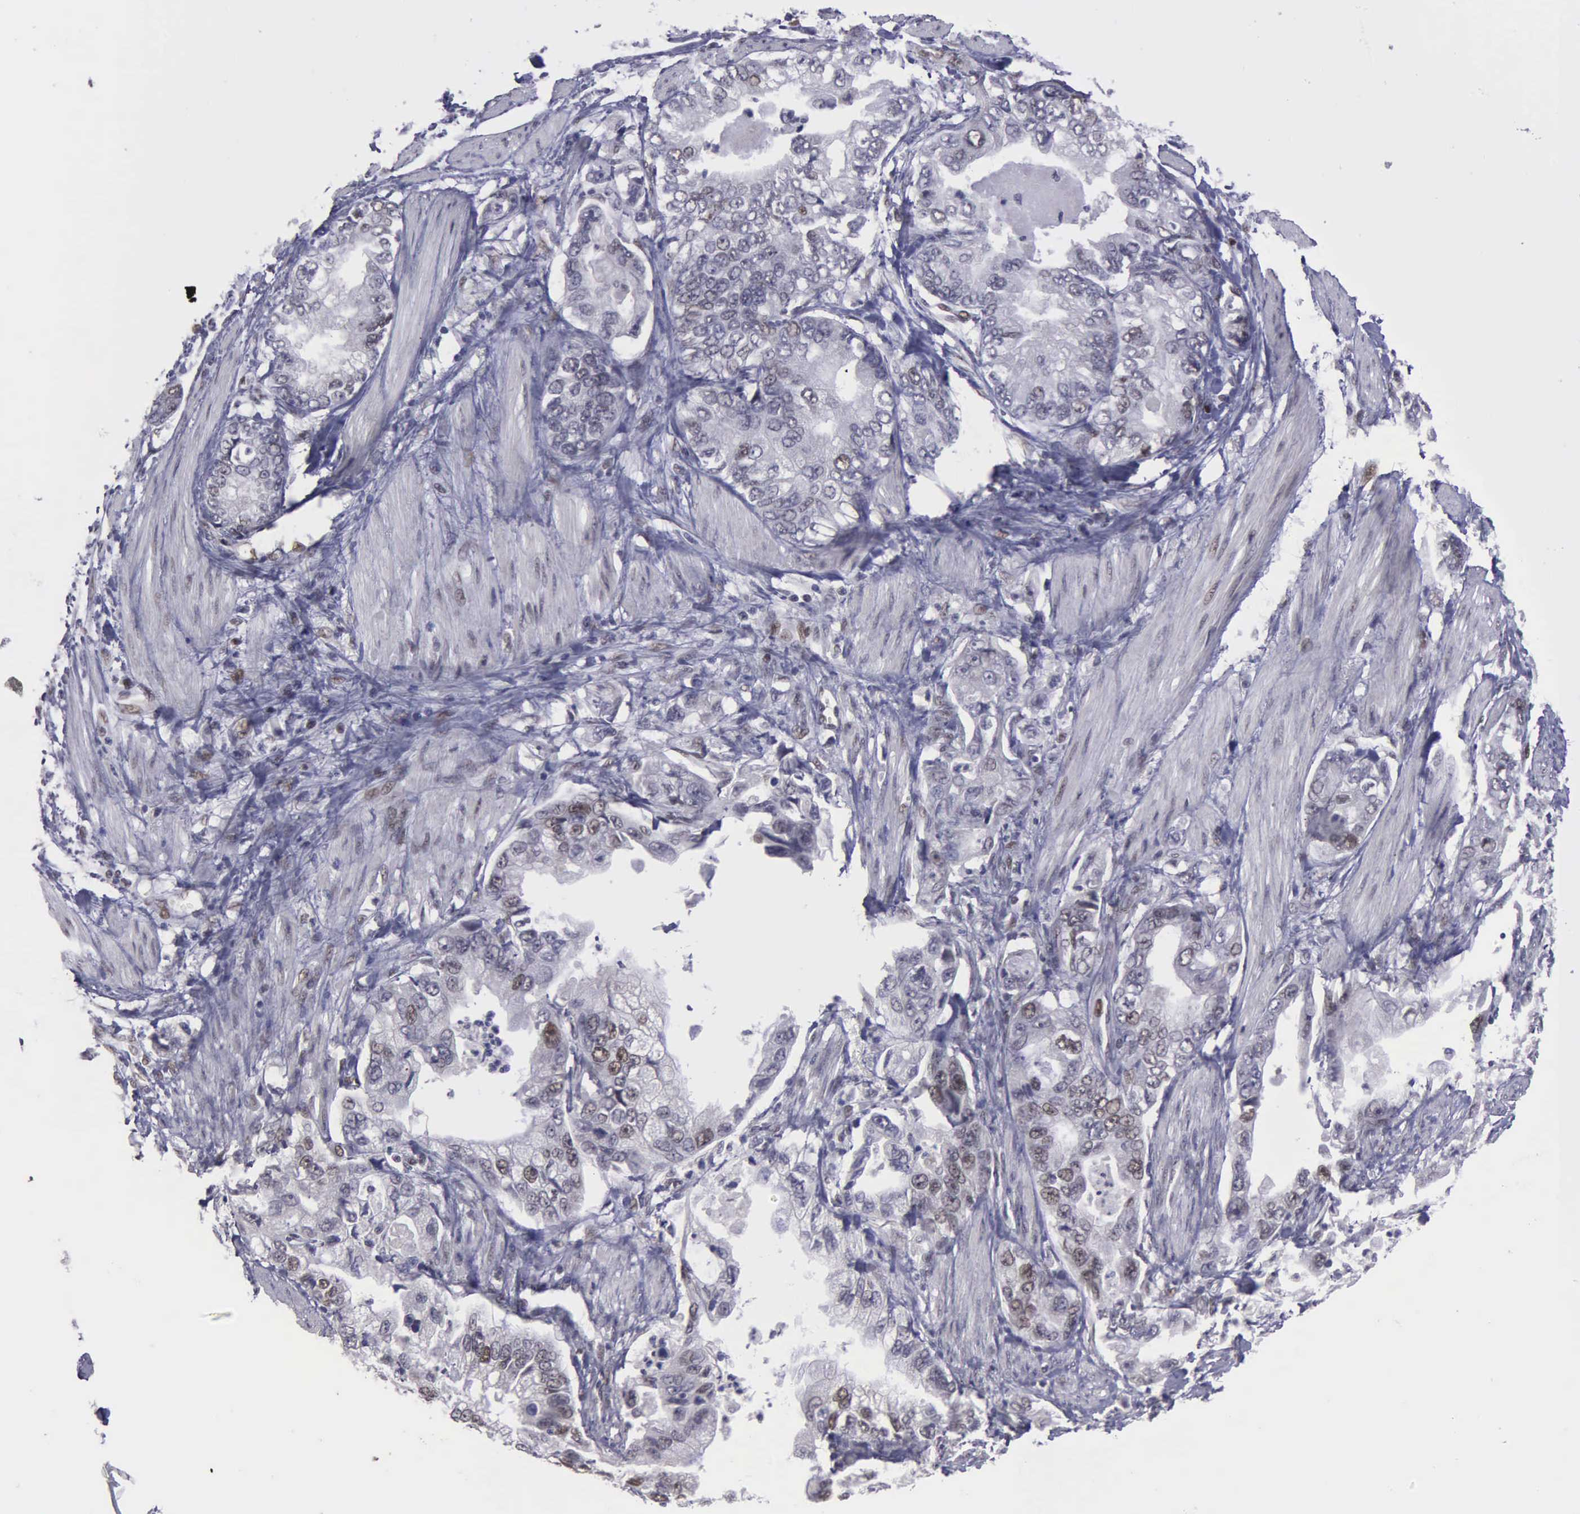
{"staining": {"intensity": "weak", "quantity": "<25%", "location": "nuclear"}, "tissue": "stomach cancer", "cell_type": "Tumor cells", "image_type": "cancer", "snomed": [{"axis": "morphology", "description": "Adenocarcinoma, NOS"}, {"axis": "topography", "description": "Pancreas"}, {"axis": "topography", "description": "Stomach, upper"}], "caption": "The IHC image has no significant positivity in tumor cells of stomach cancer (adenocarcinoma) tissue.", "gene": "UBR7", "patient": {"sex": "male", "age": 77}}